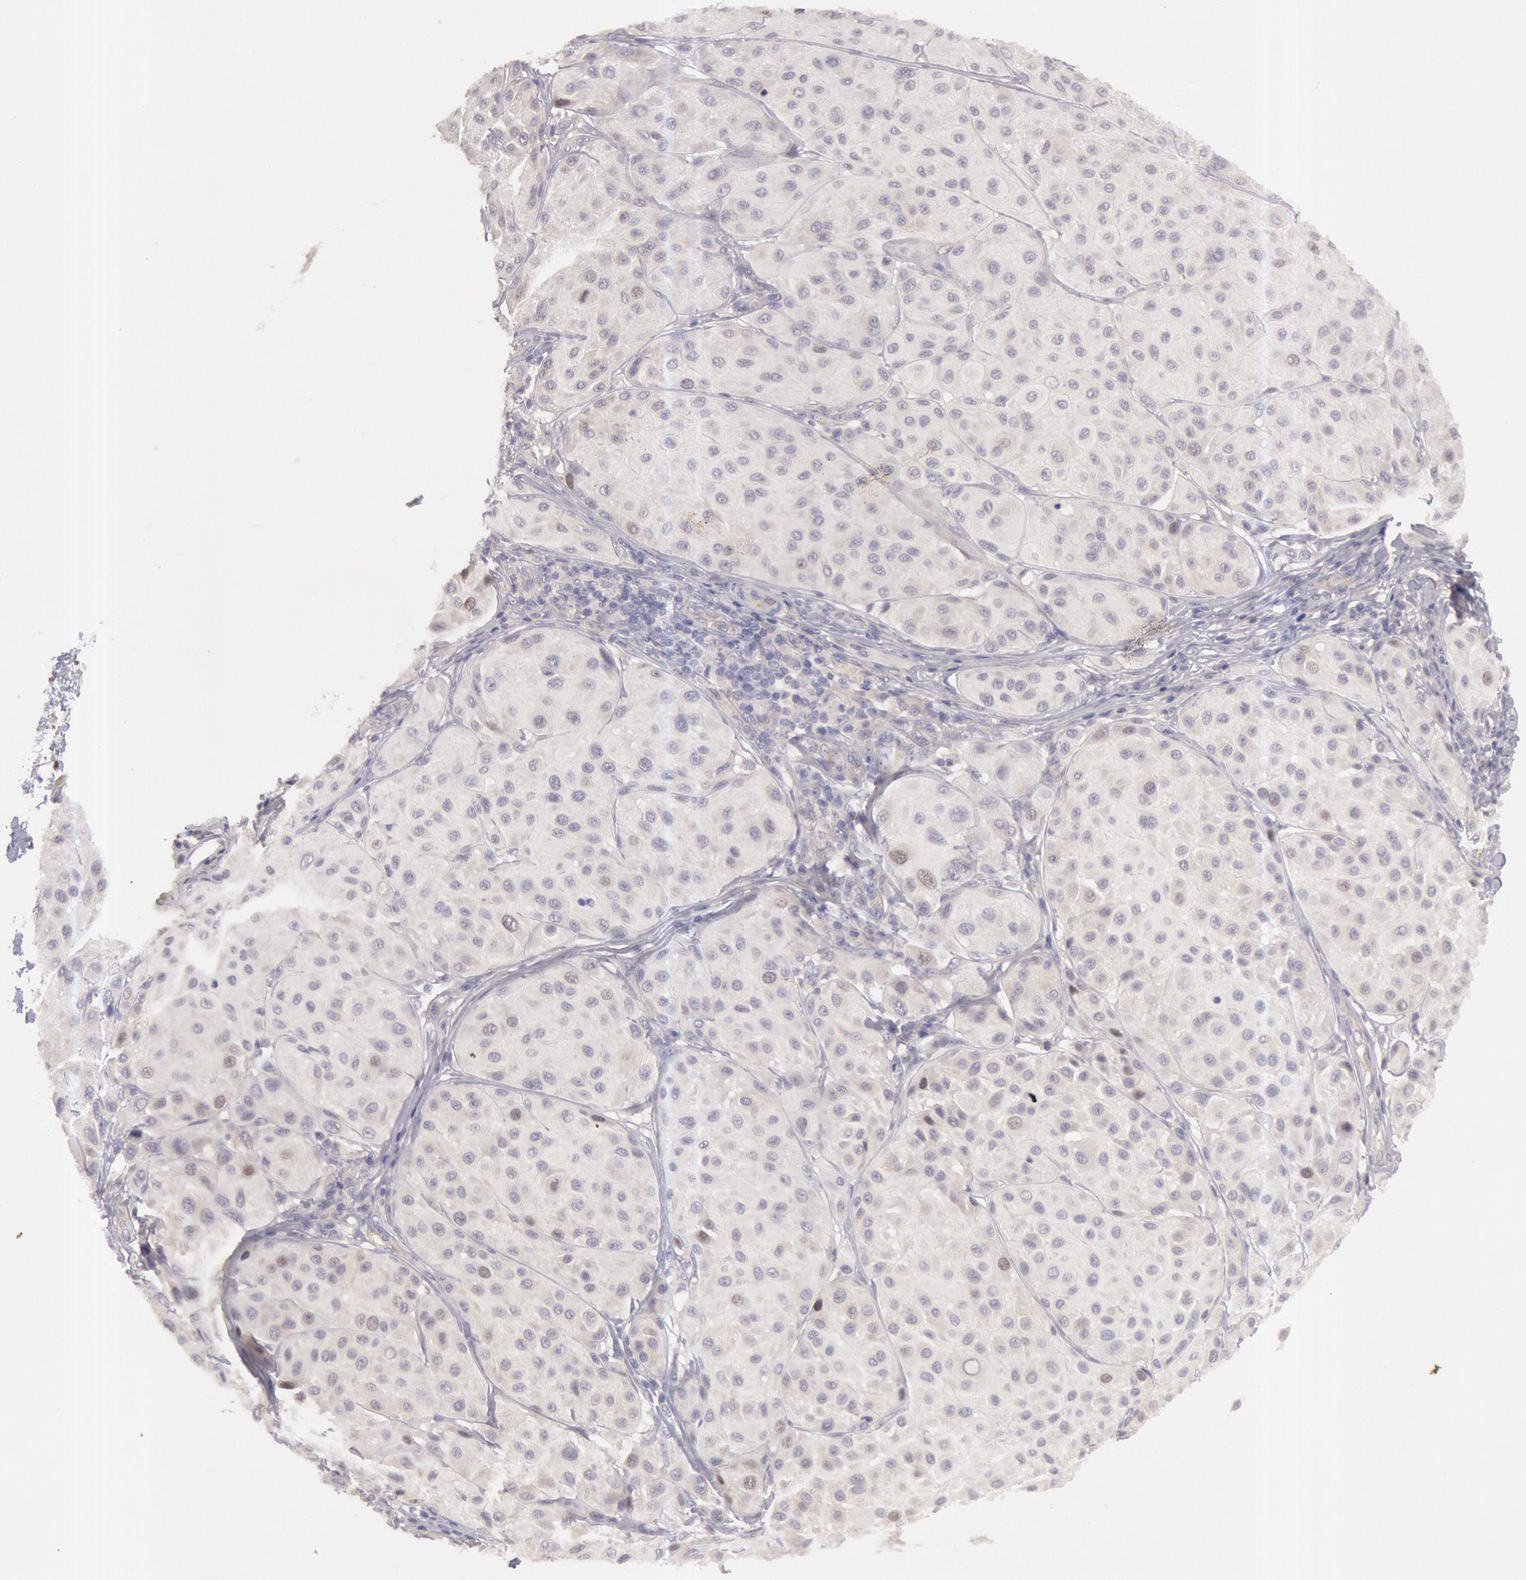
{"staining": {"intensity": "negative", "quantity": "none", "location": "none"}, "tissue": "melanoma", "cell_type": "Tumor cells", "image_type": "cancer", "snomed": [{"axis": "morphology", "description": "Malignant melanoma, NOS"}, {"axis": "topography", "description": "Skin"}], "caption": "The micrograph displays no significant expression in tumor cells of malignant melanoma.", "gene": "AMOTL1", "patient": {"sex": "male", "age": 36}}